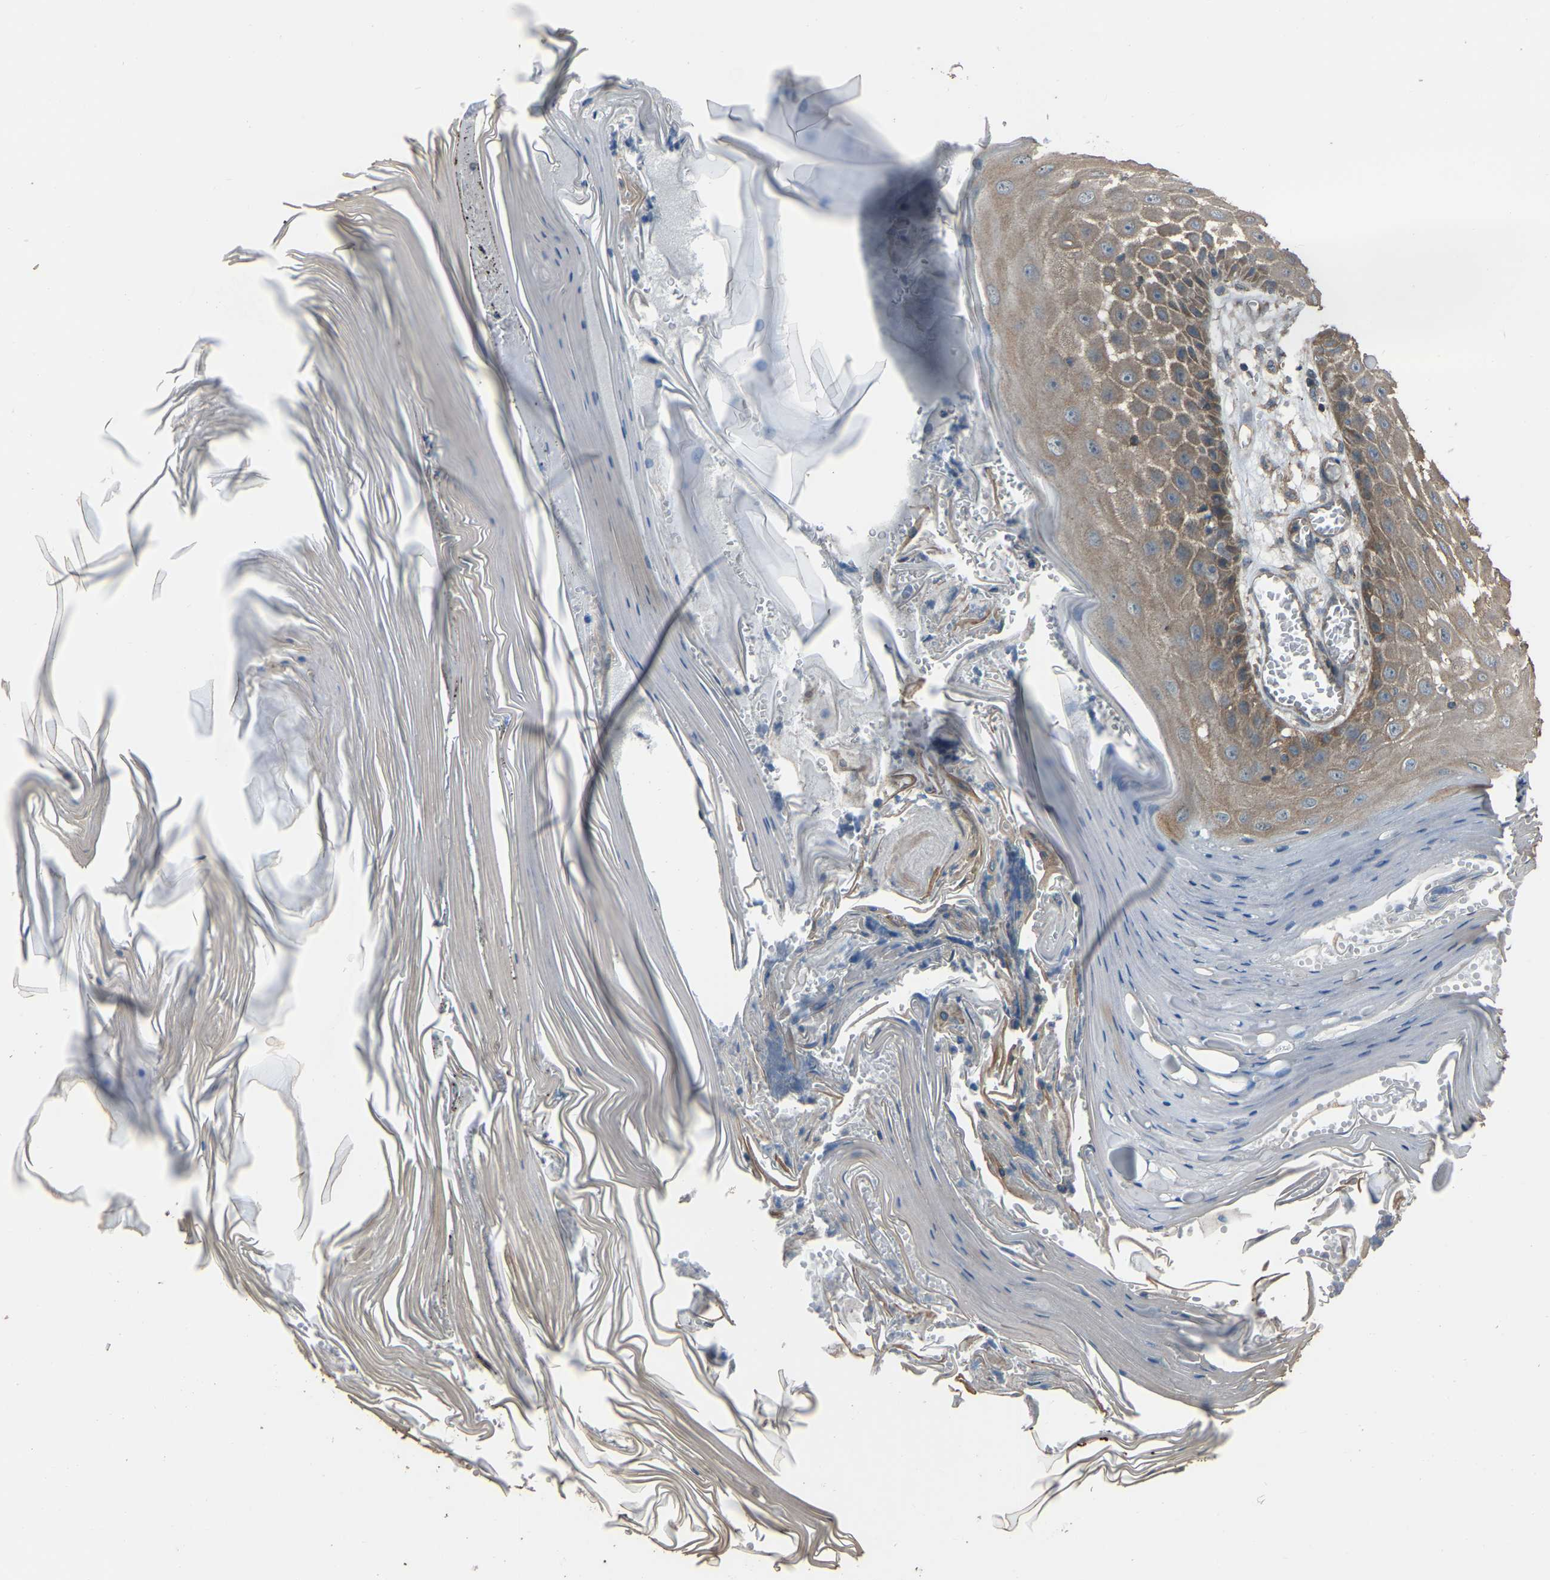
{"staining": {"intensity": "moderate", "quantity": ">75%", "location": "cytoplasmic/membranous"}, "tissue": "skin cancer", "cell_type": "Tumor cells", "image_type": "cancer", "snomed": [{"axis": "morphology", "description": "Squamous cell carcinoma, NOS"}, {"axis": "topography", "description": "Skin"}], "caption": "This micrograph reveals IHC staining of squamous cell carcinoma (skin), with medium moderate cytoplasmic/membranous expression in about >75% of tumor cells.", "gene": "SLC4A2", "patient": {"sex": "female", "age": 73}}